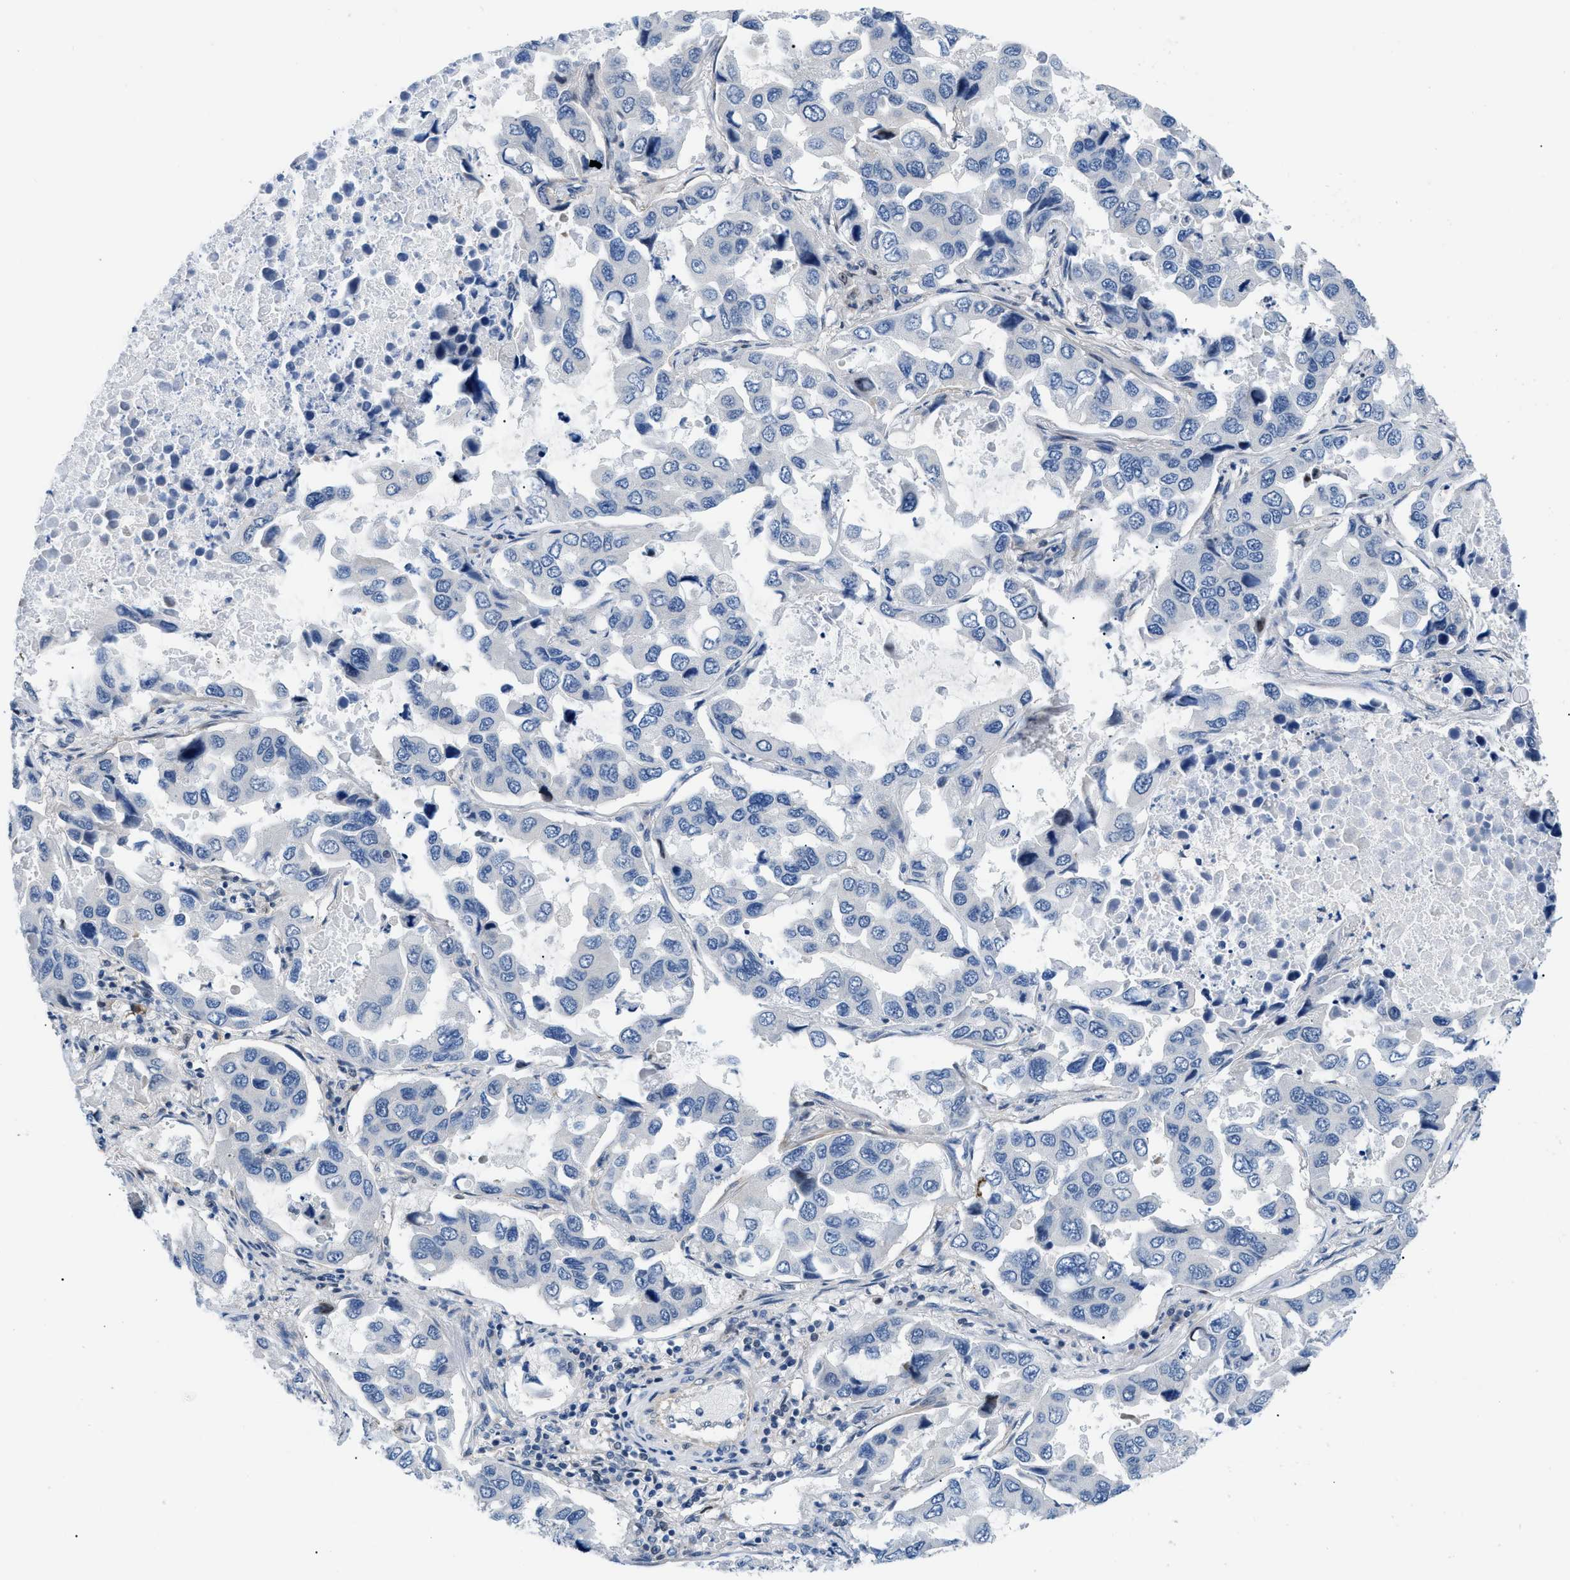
{"staining": {"intensity": "negative", "quantity": "none", "location": "none"}, "tissue": "lung cancer", "cell_type": "Tumor cells", "image_type": "cancer", "snomed": [{"axis": "morphology", "description": "Adenocarcinoma, NOS"}, {"axis": "topography", "description": "Lung"}], "caption": "Protein analysis of lung cancer shows no significant positivity in tumor cells.", "gene": "FDCSP", "patient": {"sex": "male", "age": 64}}